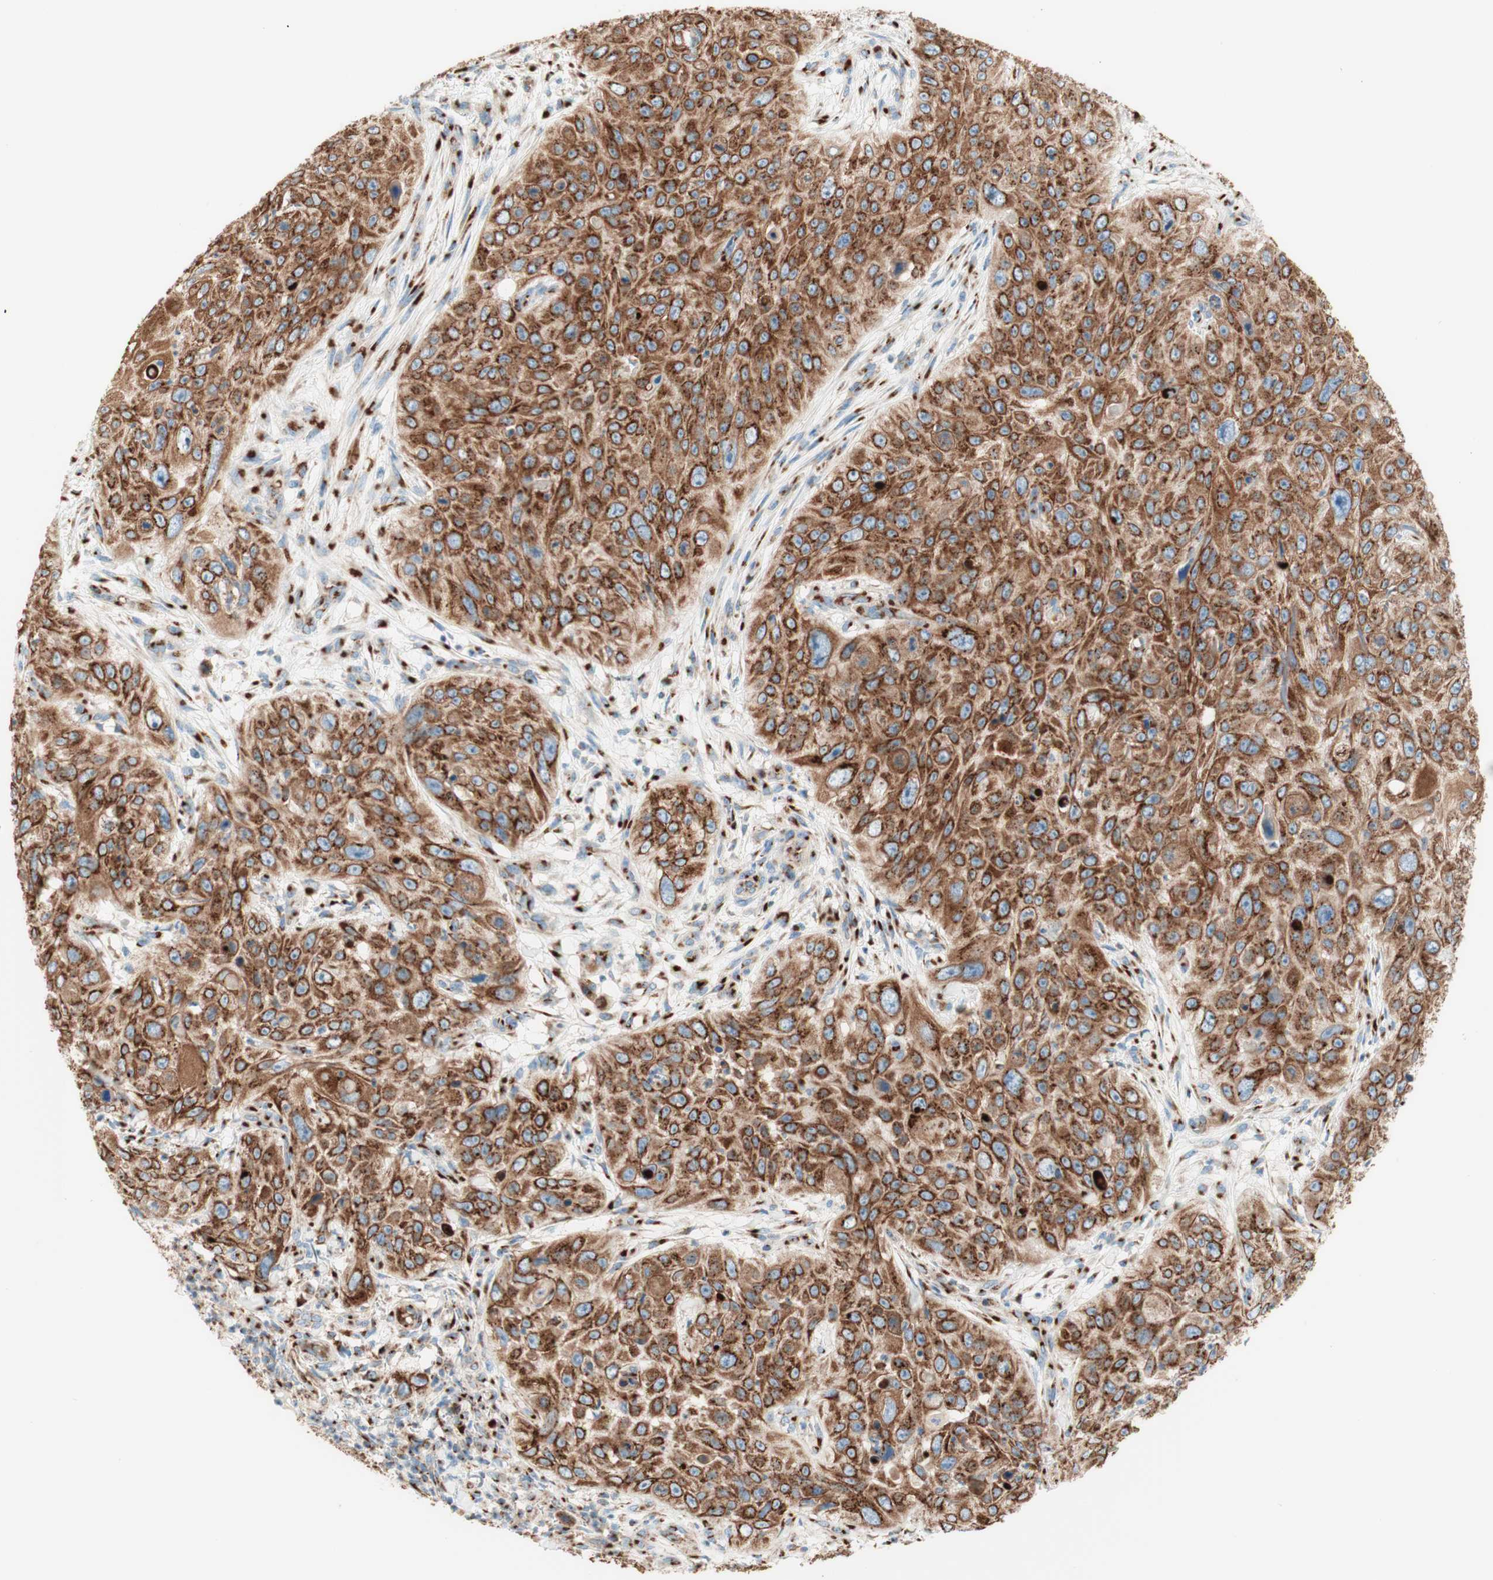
{"staining": {"intensity": "strong", "quantity": ">75%", "location": "cytoplasmic/membranous"}, "tissue": "skin cancer", "cell_type": "Tumor cells", "image_type": "cancer", "snomed": [{"axis": "morphology", "description": "Squamous cell carcinoma, NOS"}, {"axis": "topography", "description": "Skin"}], "caption": "Immunohistochemistry (DAB (3,3'-diaminobenzidine)) staining of human skin squamous cell carcinoma reveals strong cytoplasmic/membranous protein positivity in approximately >75% of tumor cells.", "gene": "GOLGB1", "patient": {"sex": "female", "age": 80}}